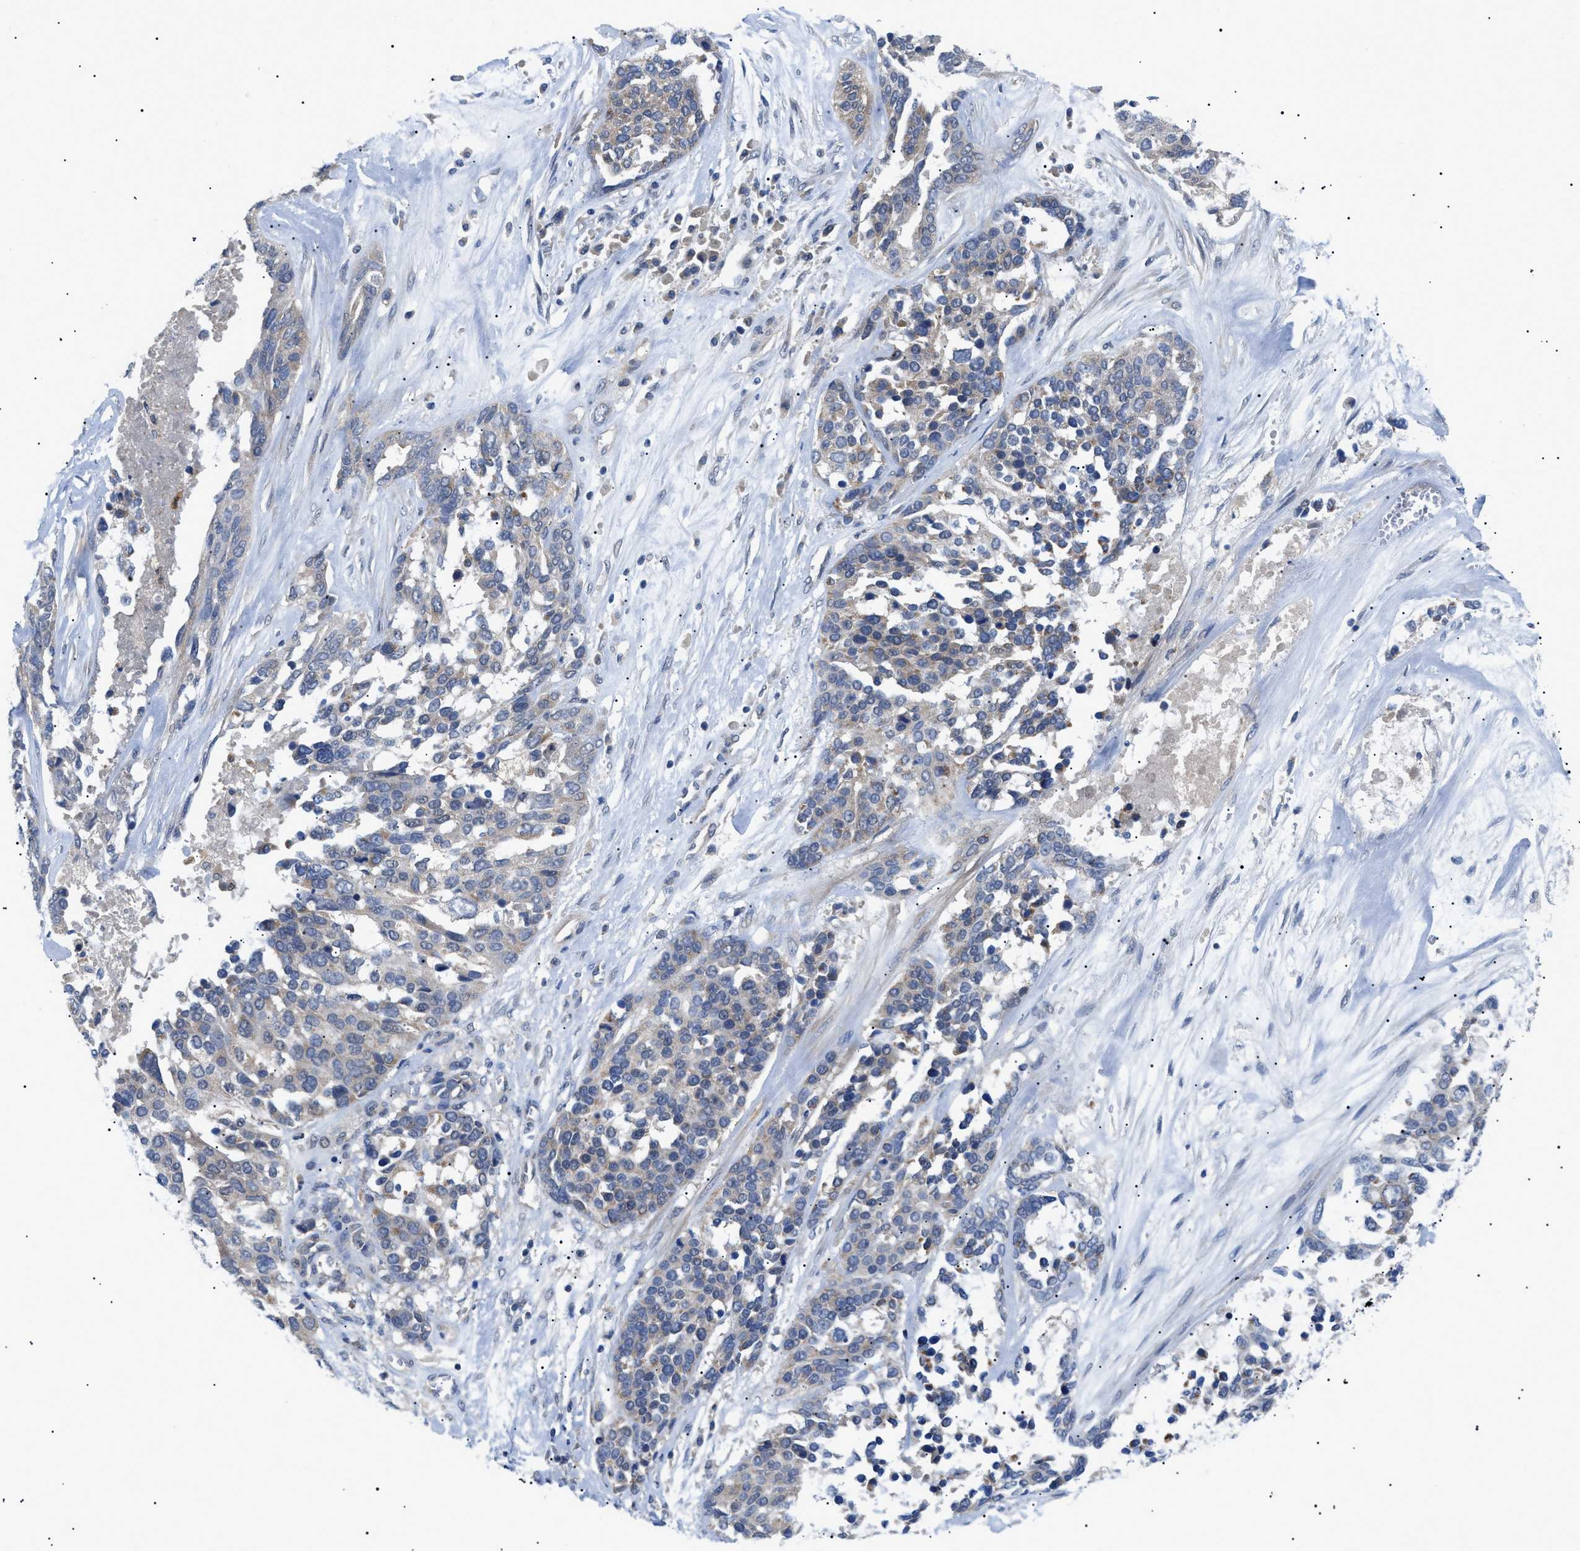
{"staining": {"intensity": "weak", "quantity": "25%-75%", "location": "cytoplasmic/membranous"}, "tissue": "ovarian cancer", "cell_type": "Tumor cells", "image_type": "cancer", "snomed": [{"axis": "morphology", "description": "Cystadenocarcinoma, serous, NOS"}, {"axis": "topography", "description": "Ovary"}], "caption": "Ovarian cancer (serous cystadenocarcinoma) stained with a protein marker displays weak staining in tumor cells.", "gene": "RIPK1", "patient": {"sex": "female", "age": 44}}